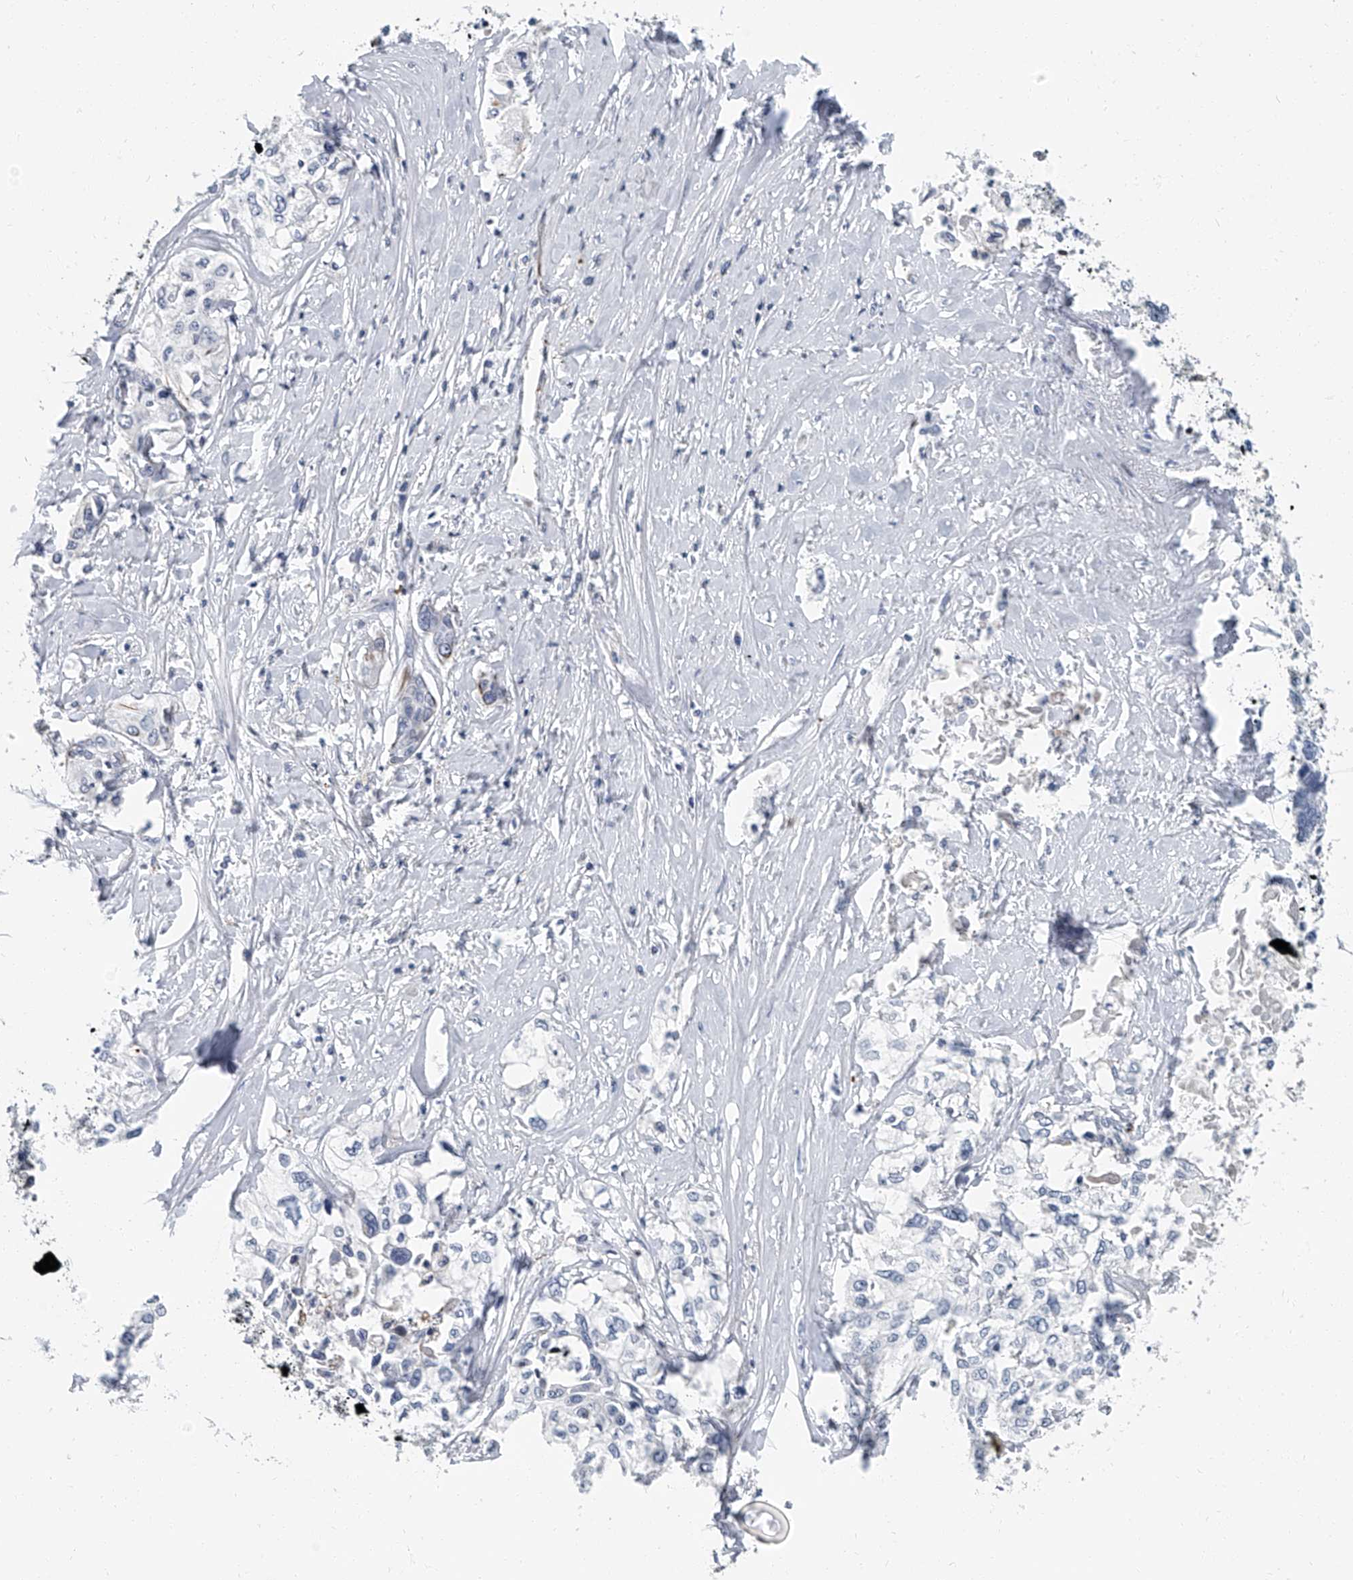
{"staining": {"intensity": "negative", "quantity": "none", "location": "none"}, "tissue": "cervical cancer", "cell_type": "Tumor cells", "image_type": "cancer", "snomed": [{"axis": "morphology", "description": "Squamous cell carcinoma, NOS"}, {"axis": "topography", "description": "Cervix"}], "caption": "A micrograph of human cervical squamous cell carcinoma is negative for staining in tumor cells.", "gene": "KIRREL1", "patient": {"sex": "female", "age": 31}}